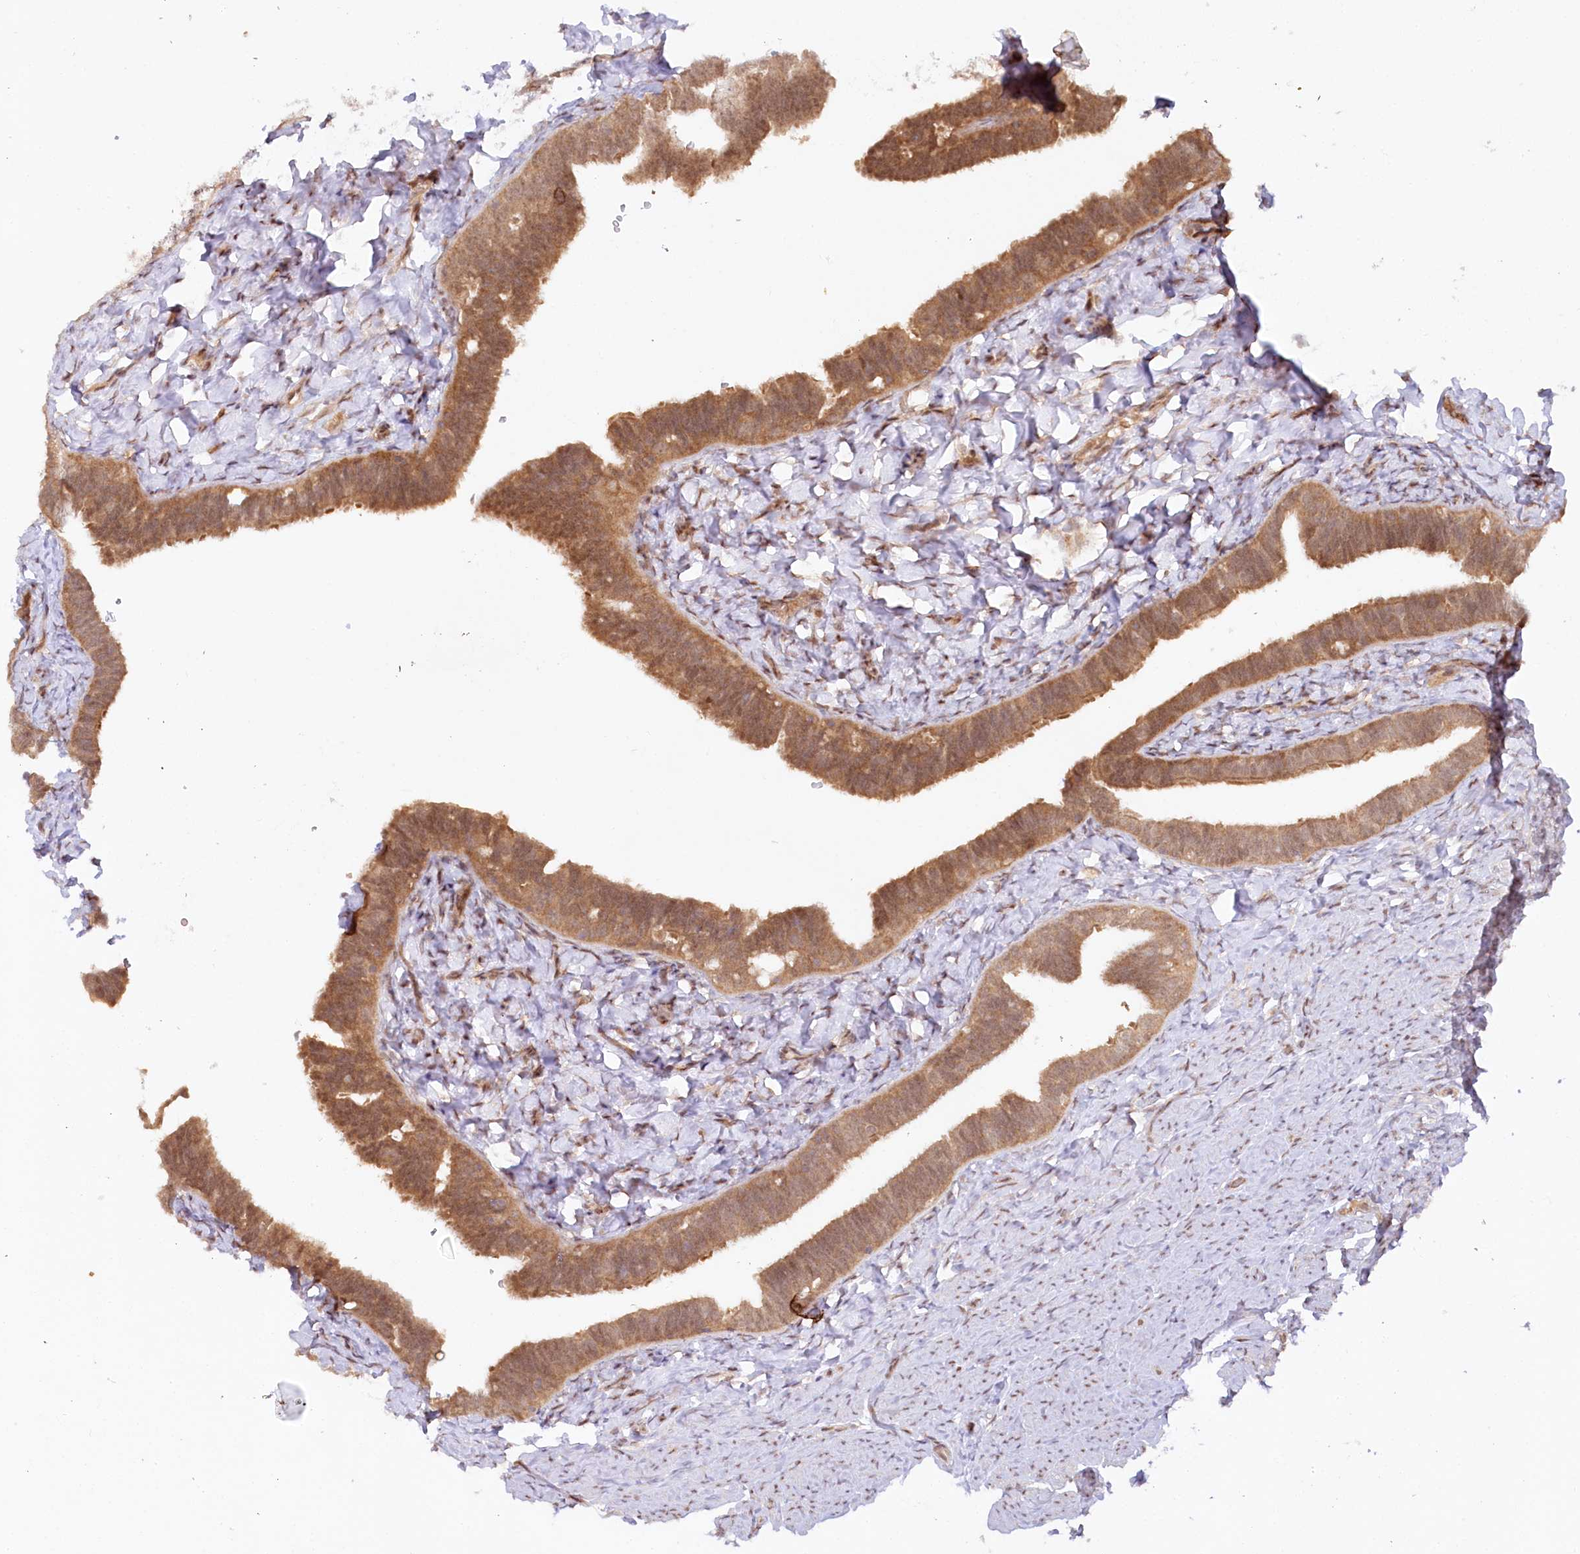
{"staining": {"intensity": "moderate", "quantity": ">75%", "location": "cytoplasmic/membranous,nuclear"}, "tissue": "fallopian tube", "cell_type": "Glandular cells", "image_type": "normal", "snomed": [{"axis": "morphology", "description": "Normal tissue, NOS"}, {"axis": "topography", "description": "Fallopian tube"}], "caption": "Fallopian tube stained with a brown dye demonstrates moderate cytoplasmic/membranous,nuclear positive staining in approximately >75% of glandular cells.", "gene": "CCDC65", "patient": {"sex": "female", "age": 39}}